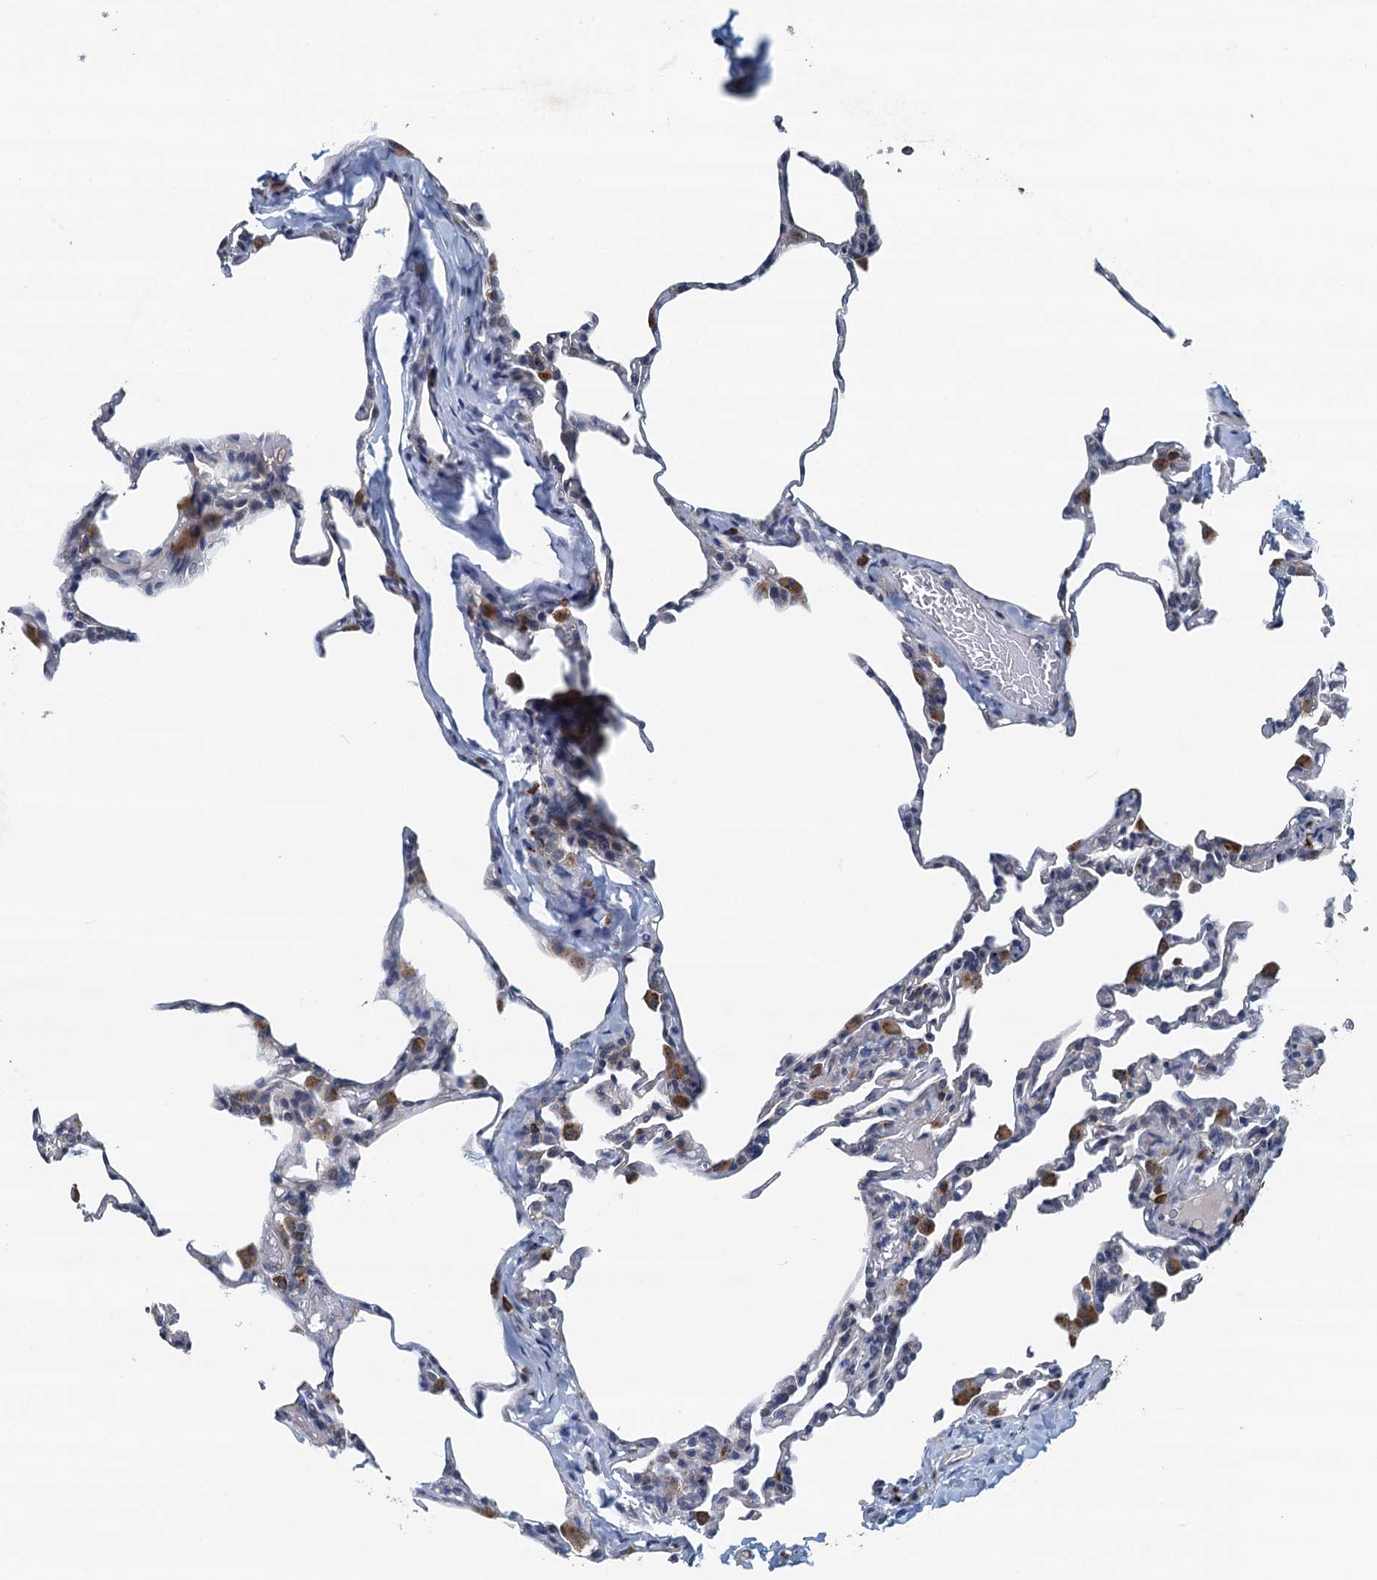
{"staining": {"intensity": "negative", "quantity": "none", "location": "none"}, "tissue": "lung", "cell_type": "Alveolar cells", "image_type": "normal", "snomed": [{"axis": "morphology", "description": "Normal tissue, NOS"}, {"axis": "topography", "description": "Lung"}], "caption": "Immunohistochemistry (IHC) micrograph of unremarkable lung stained for a protein (brown), which exhibits no expression in alveolar cells.", "gene": "AGRN", "patient": {"sex": "male", "age": 20}}